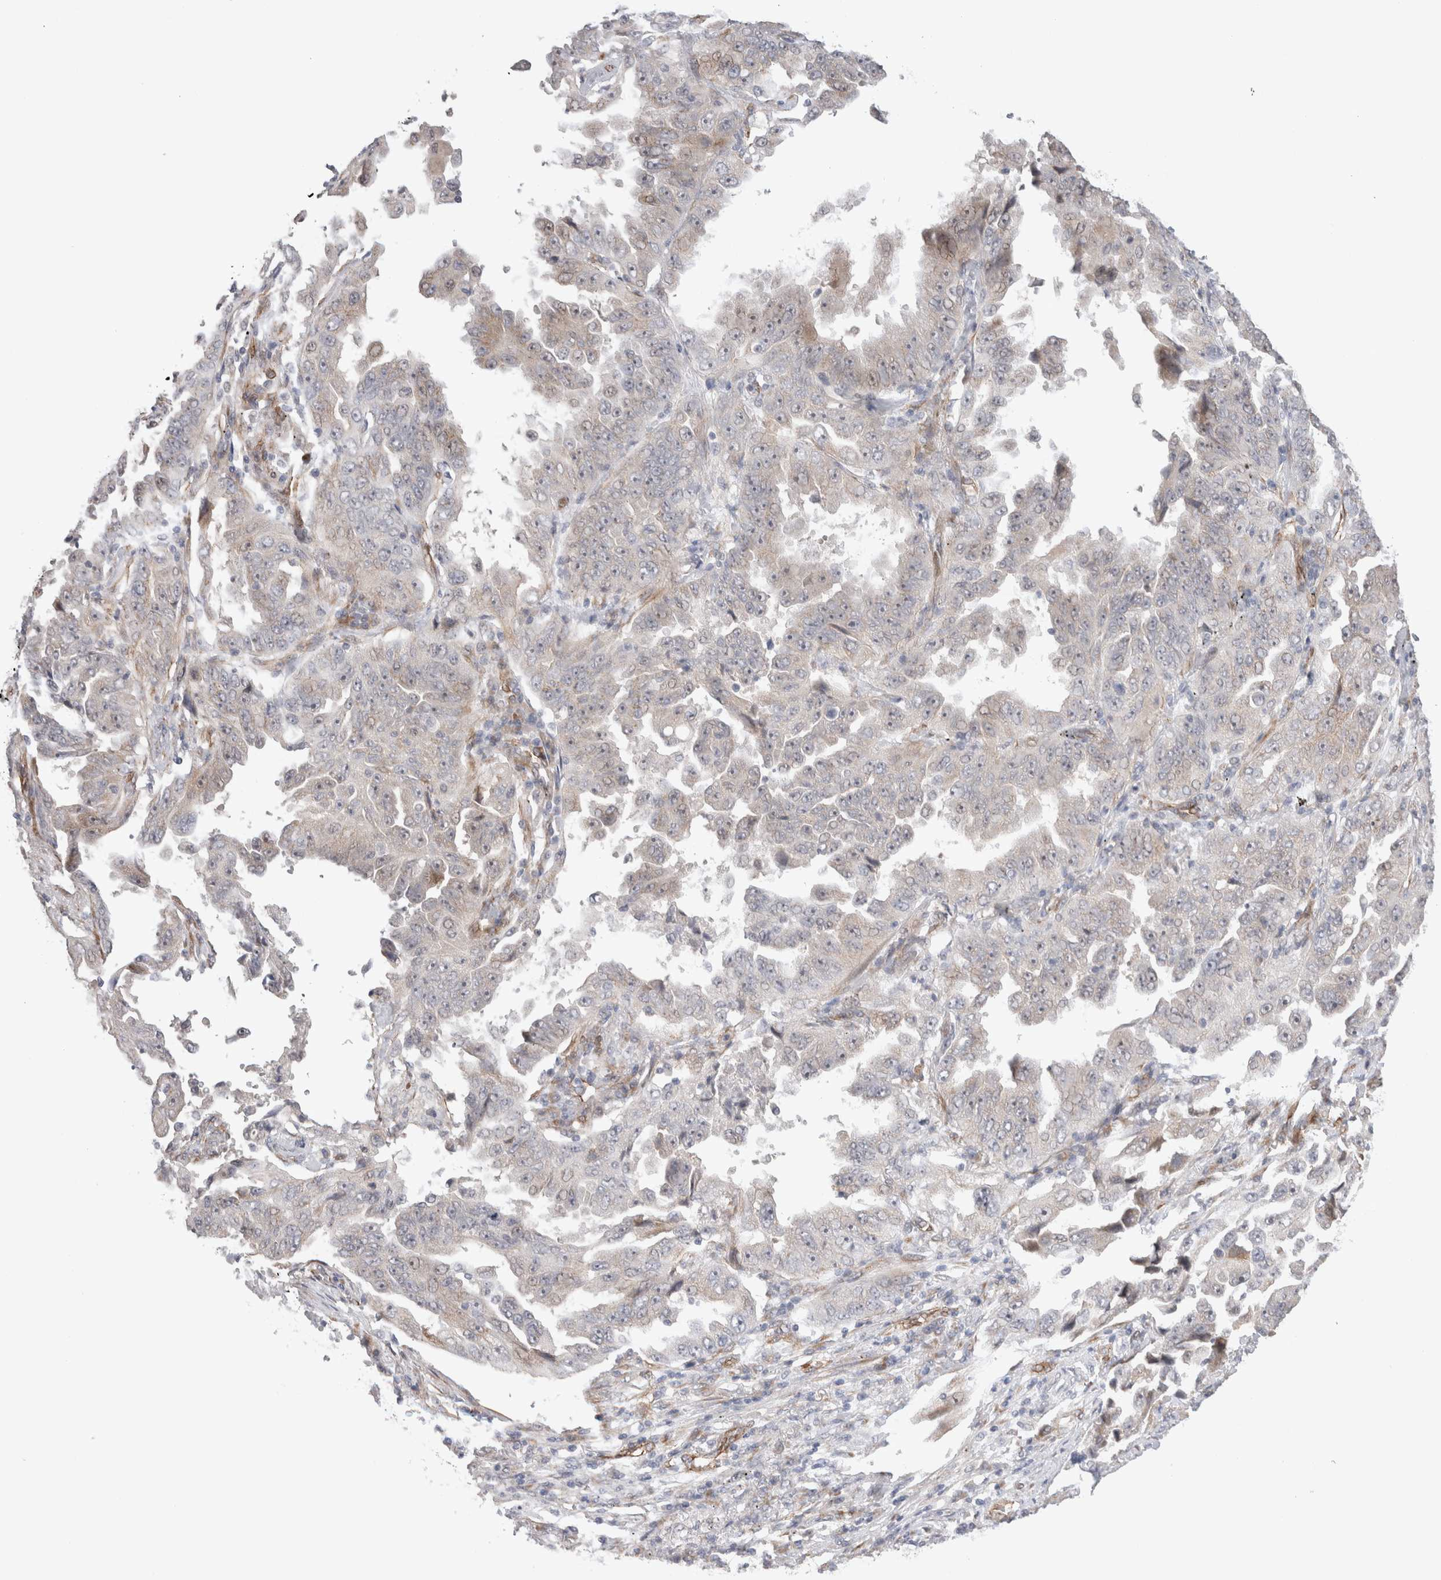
{"staining": {"intensity": "weak", "quantity": "<25%", "location": "cytoplasmic/membranous"}, "tissue": "lung cancer", "cell_type": "Tumor cells", "image_type": "cancer", "snomed": [{"axis": "morphology", "description": "Adenocarcinoma, NOS"}, {"axis": "topography", "description": "Lung"}], "caption": "Immunohistochemistry (IHC) photomicrograph of human adenocarcinoma (lung) stained for a protein (brown), which exhibits no staining in tumor cells.", "gene": "CAAP1", "patient": {"sex": "female", "age": 51}}